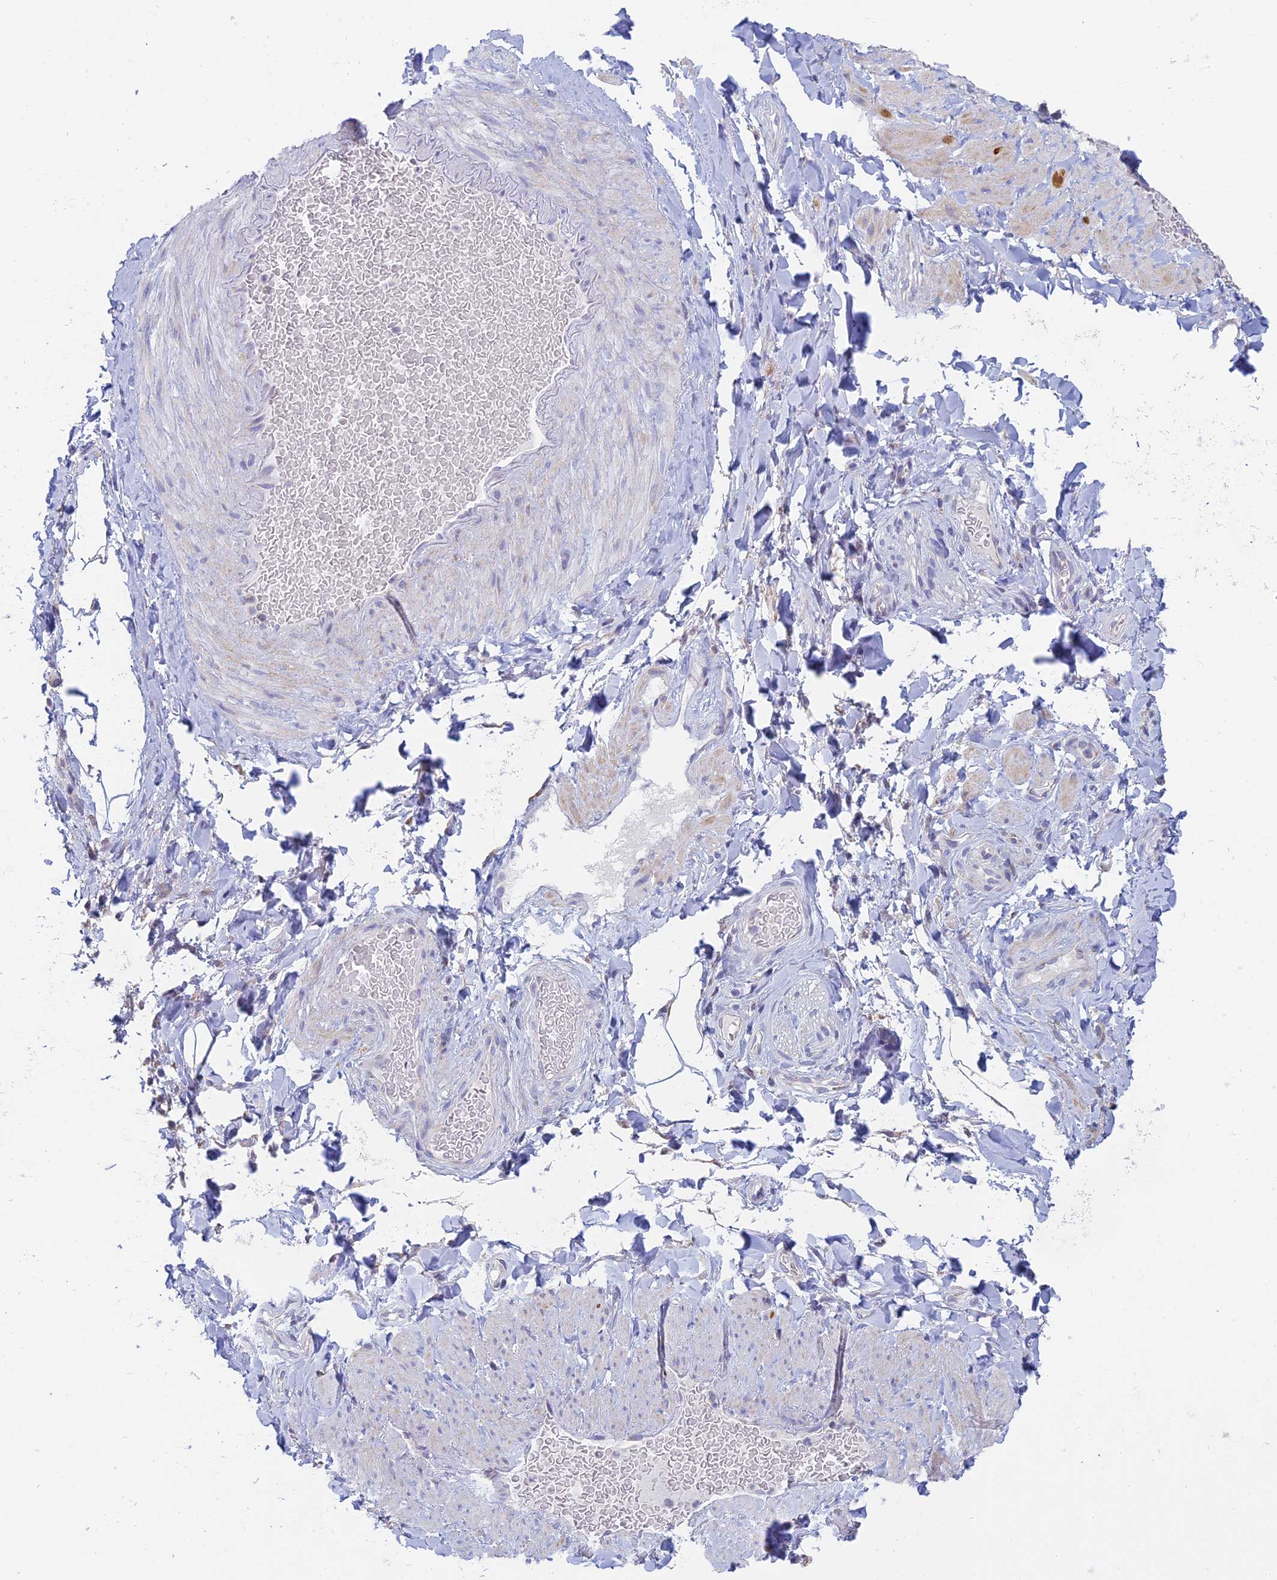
{"staining": {"intensity": "negative", "quantity": "none", "location": "none"}, "tissue": "adipose tissue", "cell_type": "Adipocytes", "image_type": "normal", "snomed": [{"axis": "morphology", "description": "Normal tissue, NOS"}, {"axis": "topography", "description": "Soft tissue"}, {"axis": "topography", "description": "Vascular tissue"}], "caption": "An IHC image of unremarkable adipose tissue is shown. There is no staining in adipocytes of adipose tissue.", "gene": "REXO5", "patient": {"sex": "male", "age": 54}}